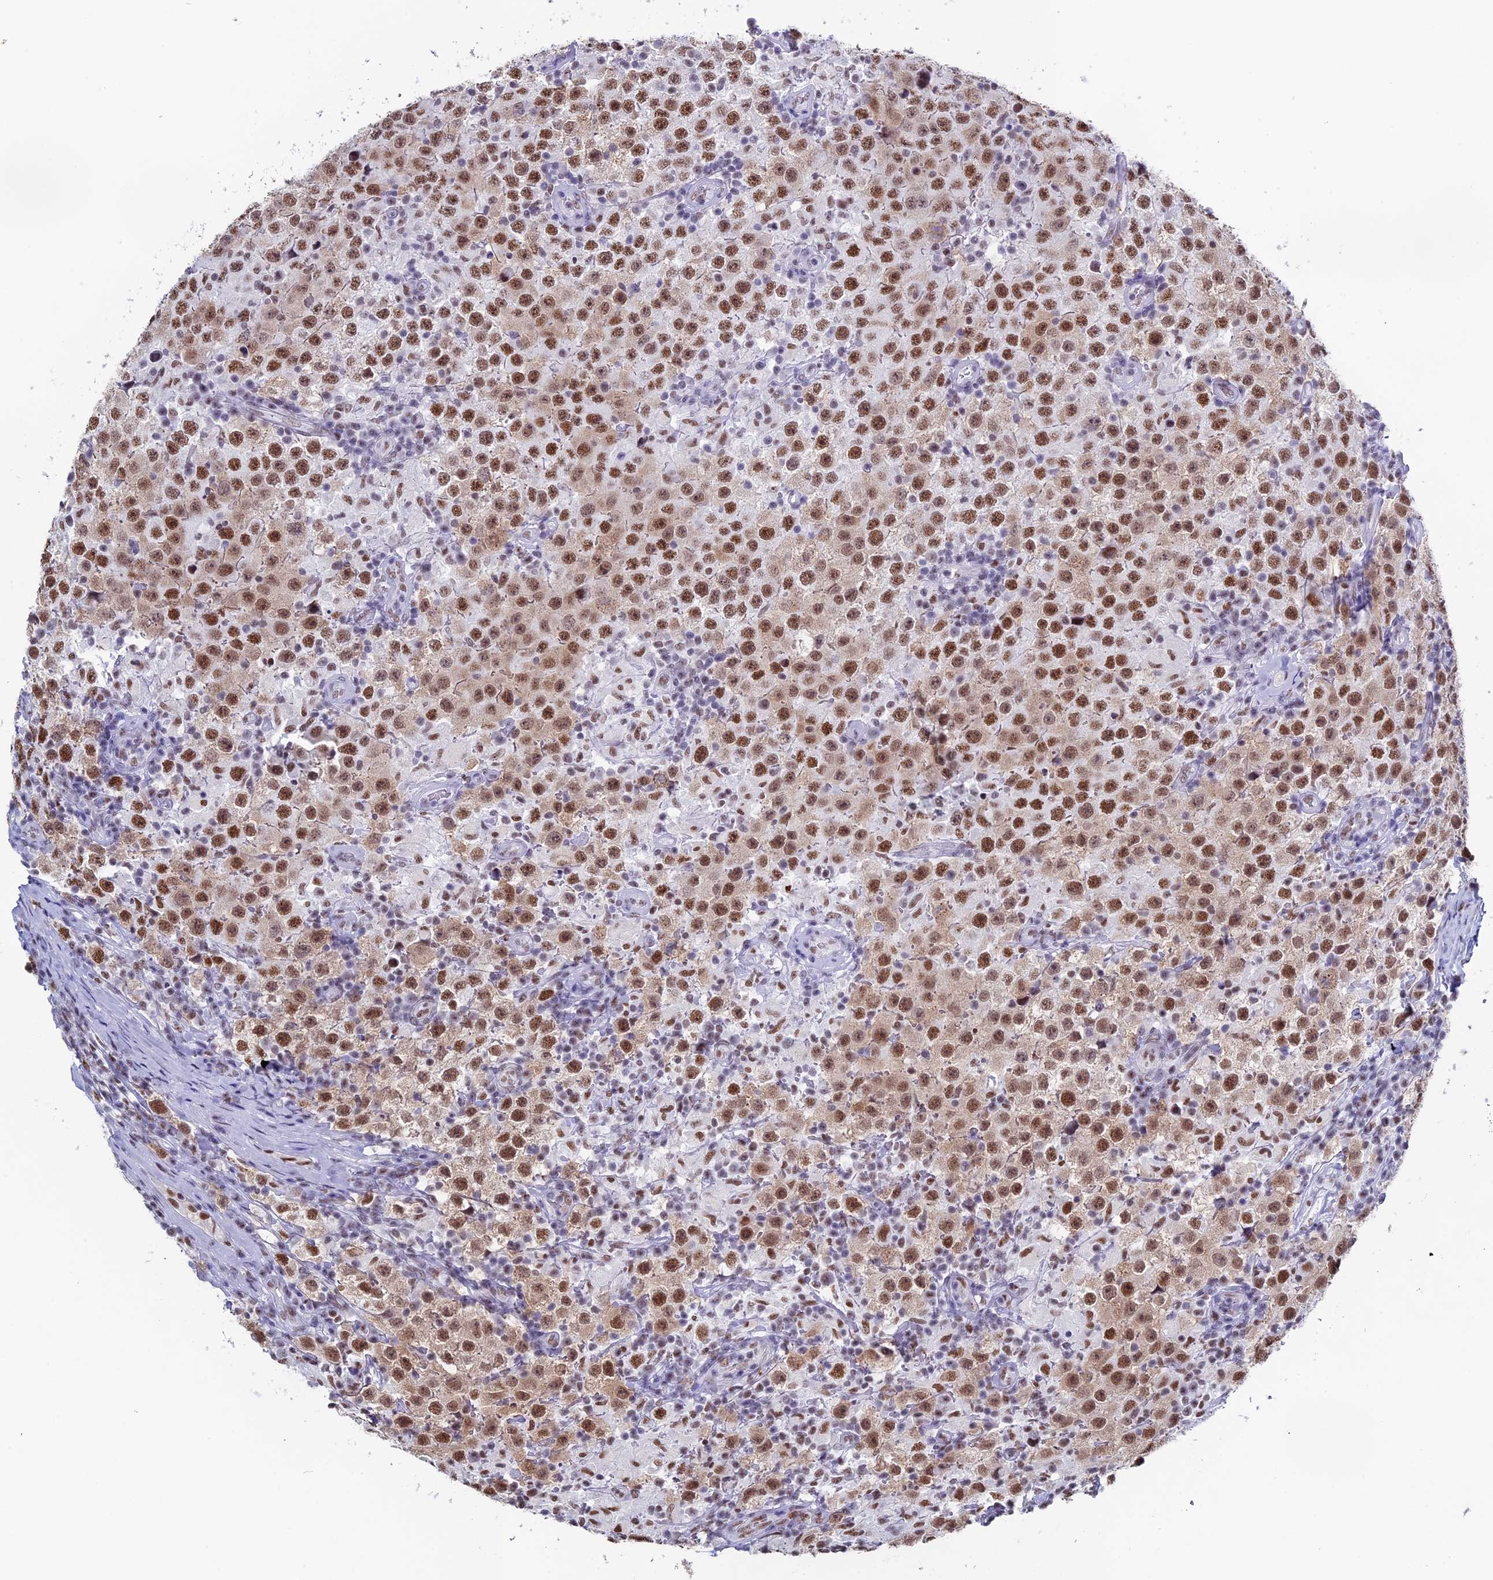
{"staining": {"intensity": "moderate", "quantity": ">75%", "location": "nuclear"}, "tissue": "testis cancer", "cell_type": "Tumor cells", "image_type": "cancer", "snomed": [{"axis": "morphology", "description": "Normal tissue, NOS"}, {"axis": "morphology", "description": "Urothelial carcinoma, High grade"}, {"axis": "morphology", "description": "Seminoma, NOS"}, {"axis": "morphology", "description": "Carcinoma, Embryonal, NOS"}, {"axis": "topography", "description": "Urinary bladder"}, {"axis": "topography", "description": "Testis"}], "caption": "Testis cancer (embryonal carcinoma) stained with IHC demonstrates moderate nuclear staining in approximately >75% of tumor cells.", "gene": "CD2BP2", "patient": {"sex": "male", "age": 41}}